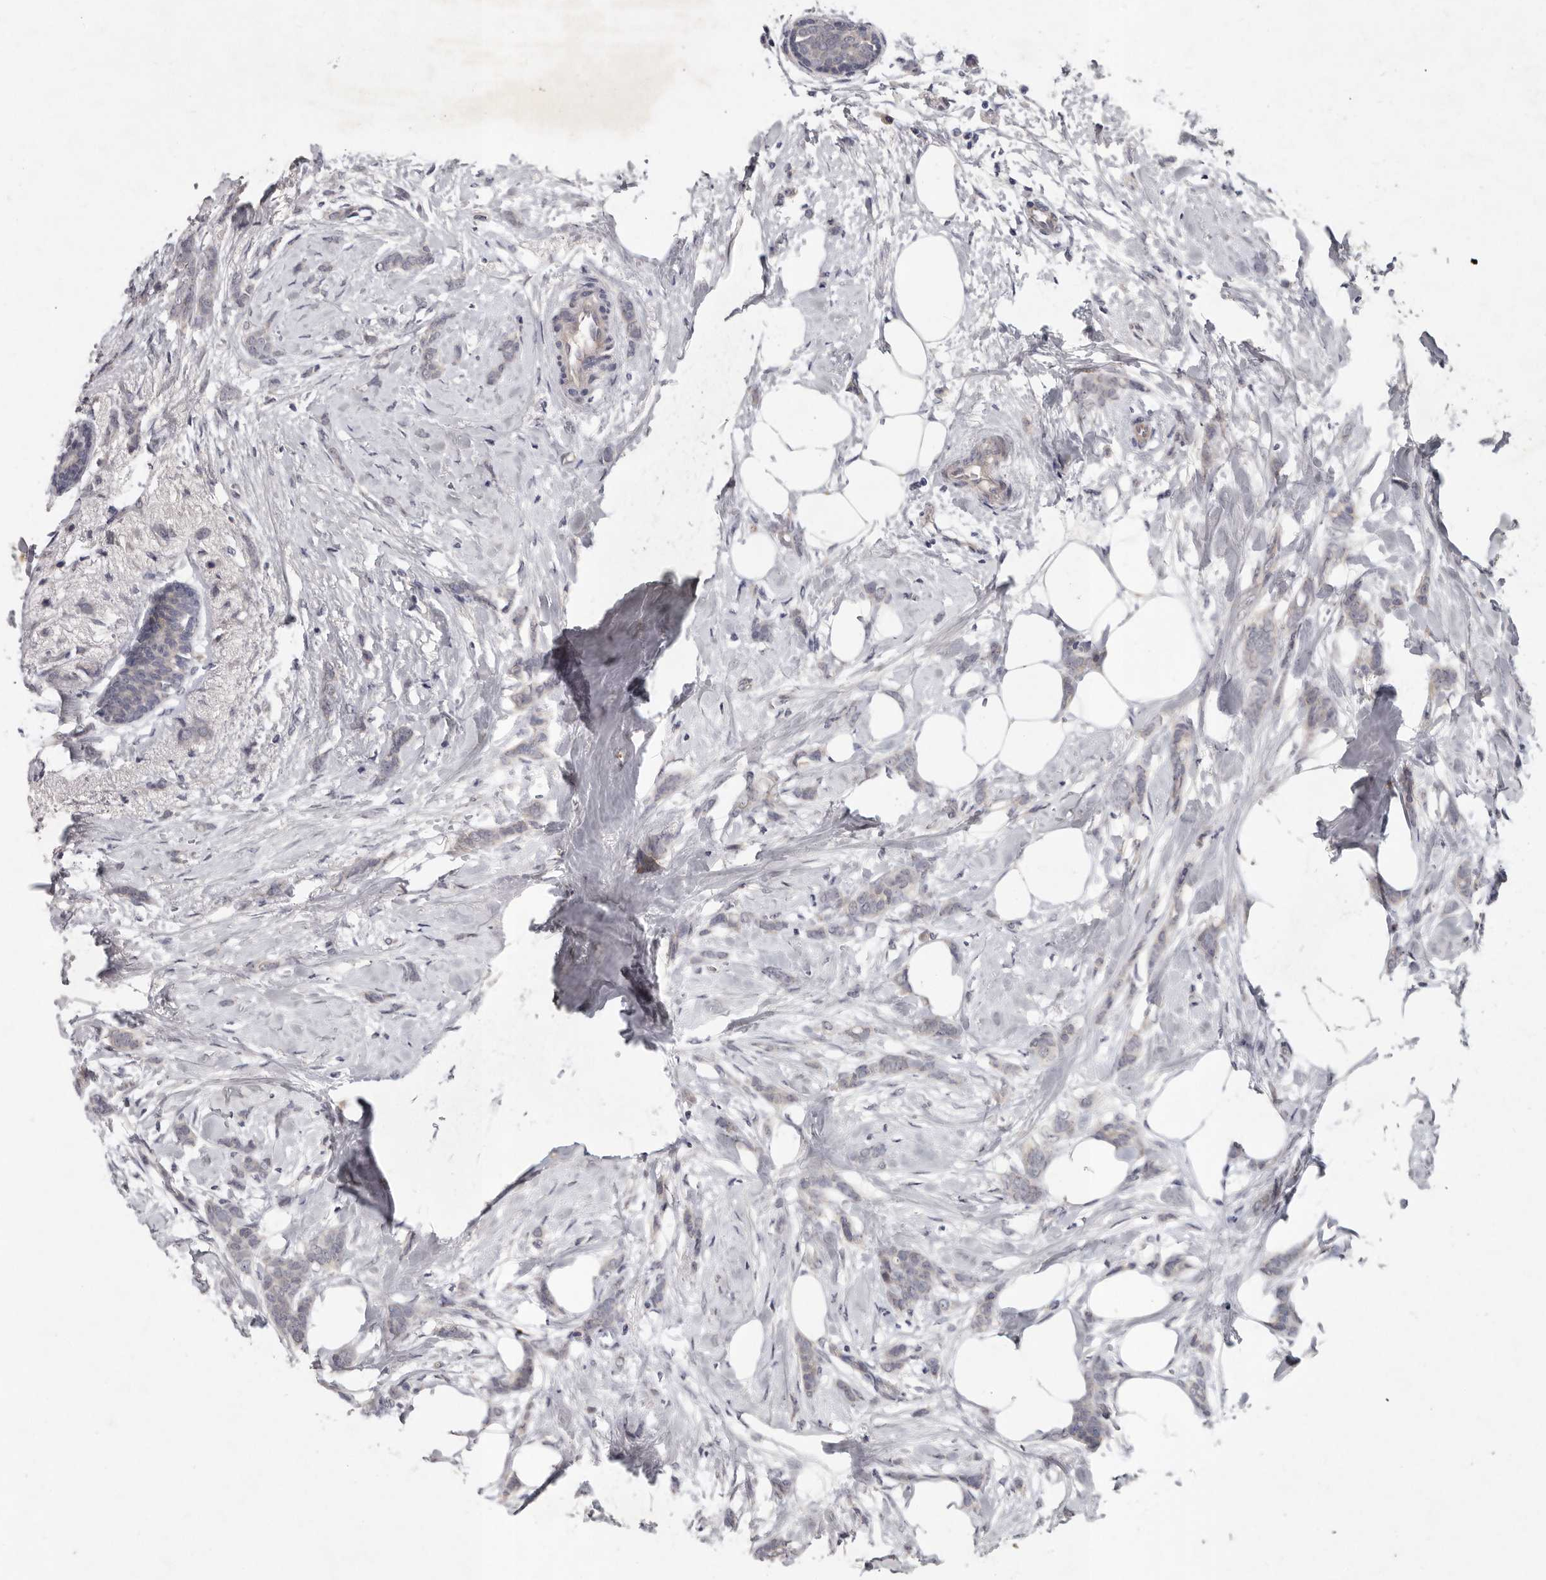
{"staining": {"intensity": "negative", "quantity": "none", "location": "none"}, "tissue": "breast cancer", "cell_type": "Tumor cells", "image_type": "cancer", "snomed": [{"axis": "morphology", "description": "Lobular carcinoma, in situ"}, {"axis": "morphology", "description": "Lobular carcinoma"}, {"axis": "topography", "description": "Breast"}], "caption": "Tumor cells are negative for brown protein staining in breast cancer. Brightfield microscopy of immunohistochemistry stained with DAB (brown) and hematoxylin (blue), captured at high magnification.", "gene": "SLC22A1", "patient": {"sex": "female", "age": 41}}